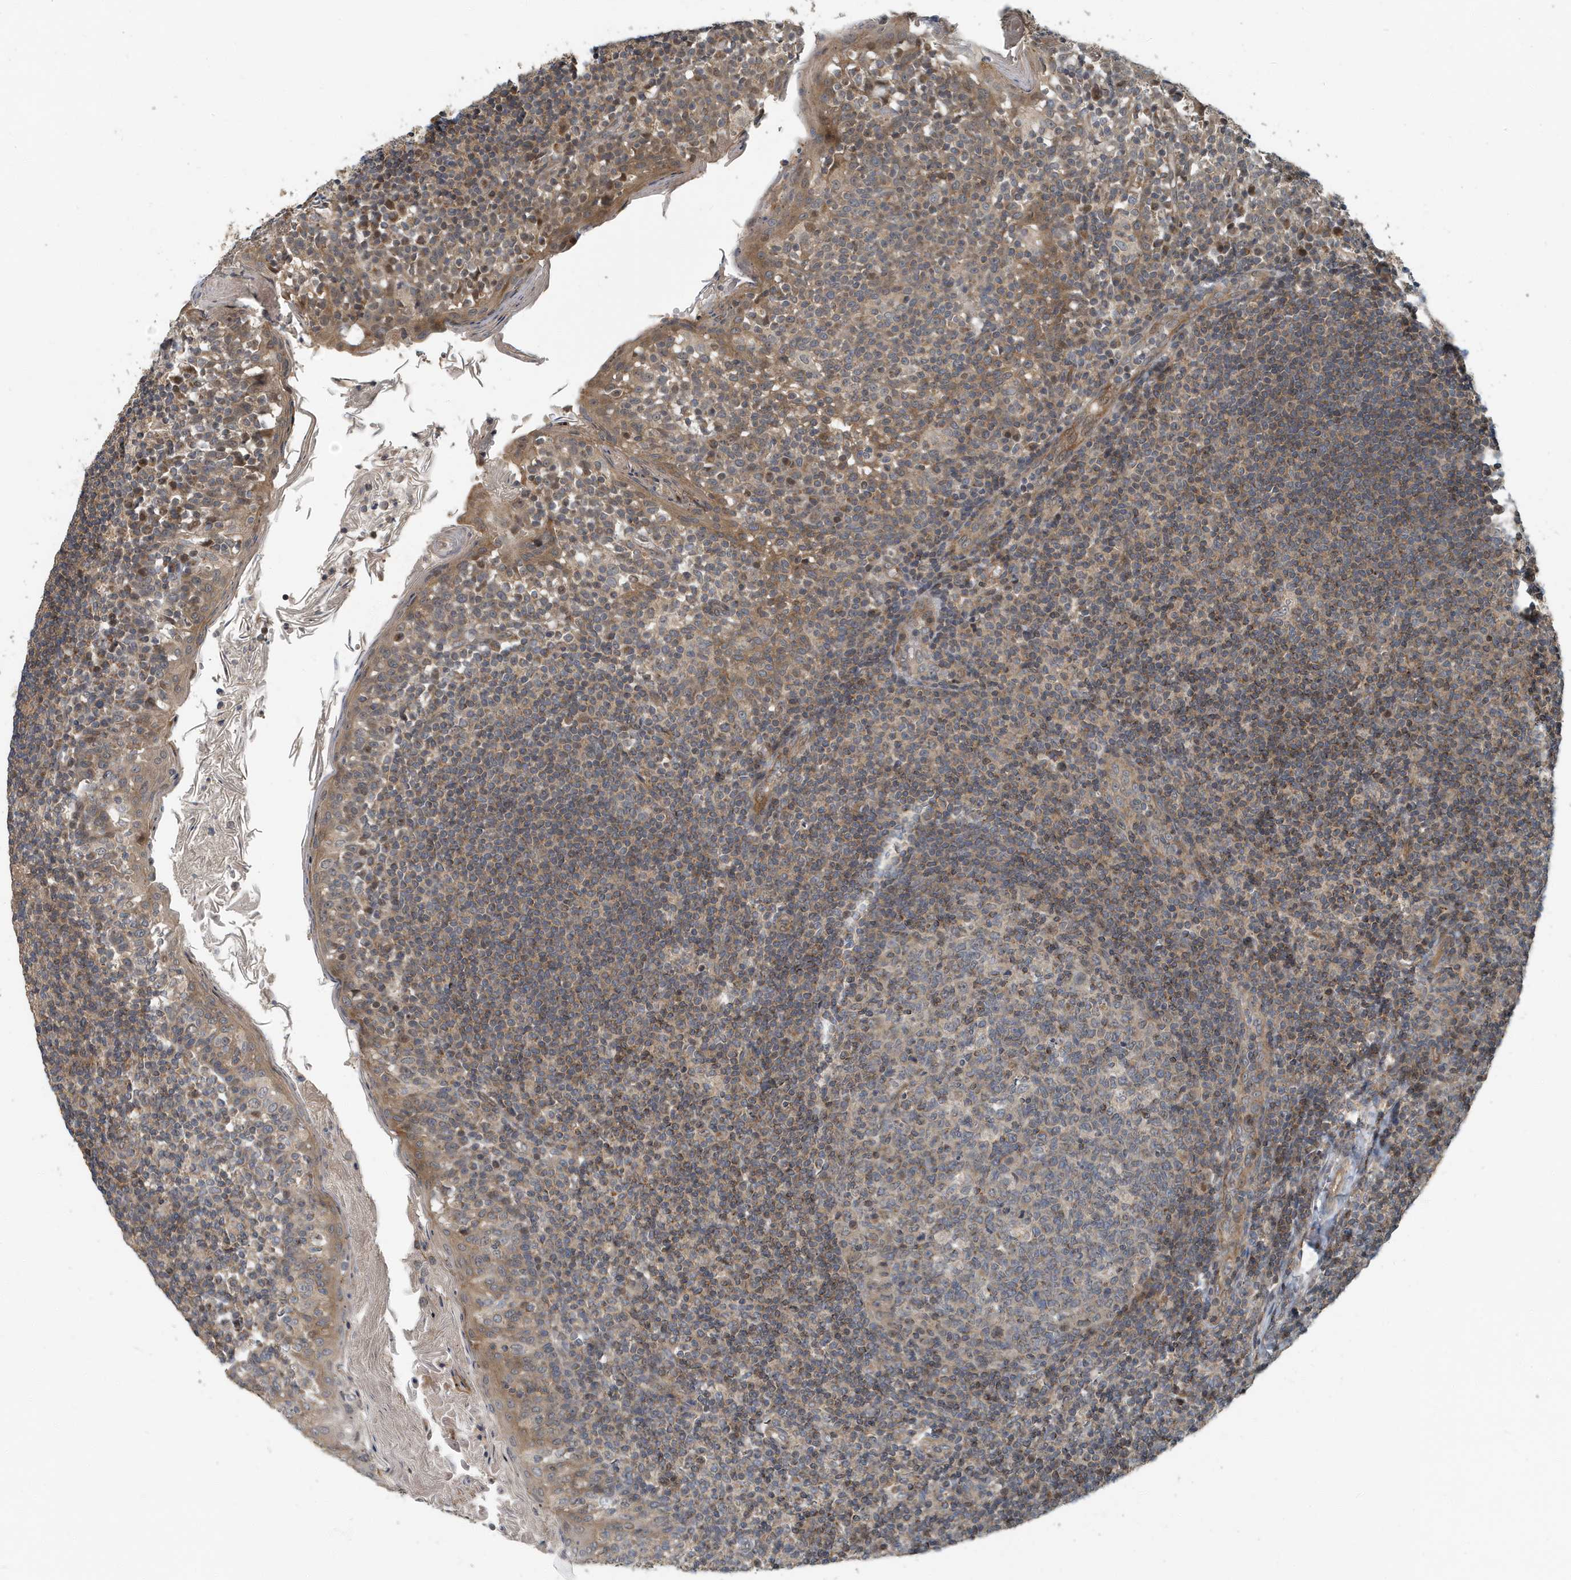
{"staining": {"intensity": "weak", "quantity": "<25%", "location": "cytoplasmic/membranous"}, "tissue": "tonsil", "cell_type": "Germinal center cells", "image_type": "normal", "snomed": [{"axis": "morphology", "description": "Normal tissue, NOS"}, {"axis": "topography", "description": "Tonsil"}], "caption": "This photomicrograph is of unremarkable tonsil stained with immunohistochemistry (IHC) to label a protein in brown with the nuclei are counter-stained blue. There is no staining in germinal center cells. (IHC, brightfield microscopy, high magnification).", "gene": "KIF15", "patient": {"sex": "female", "age": 19}}